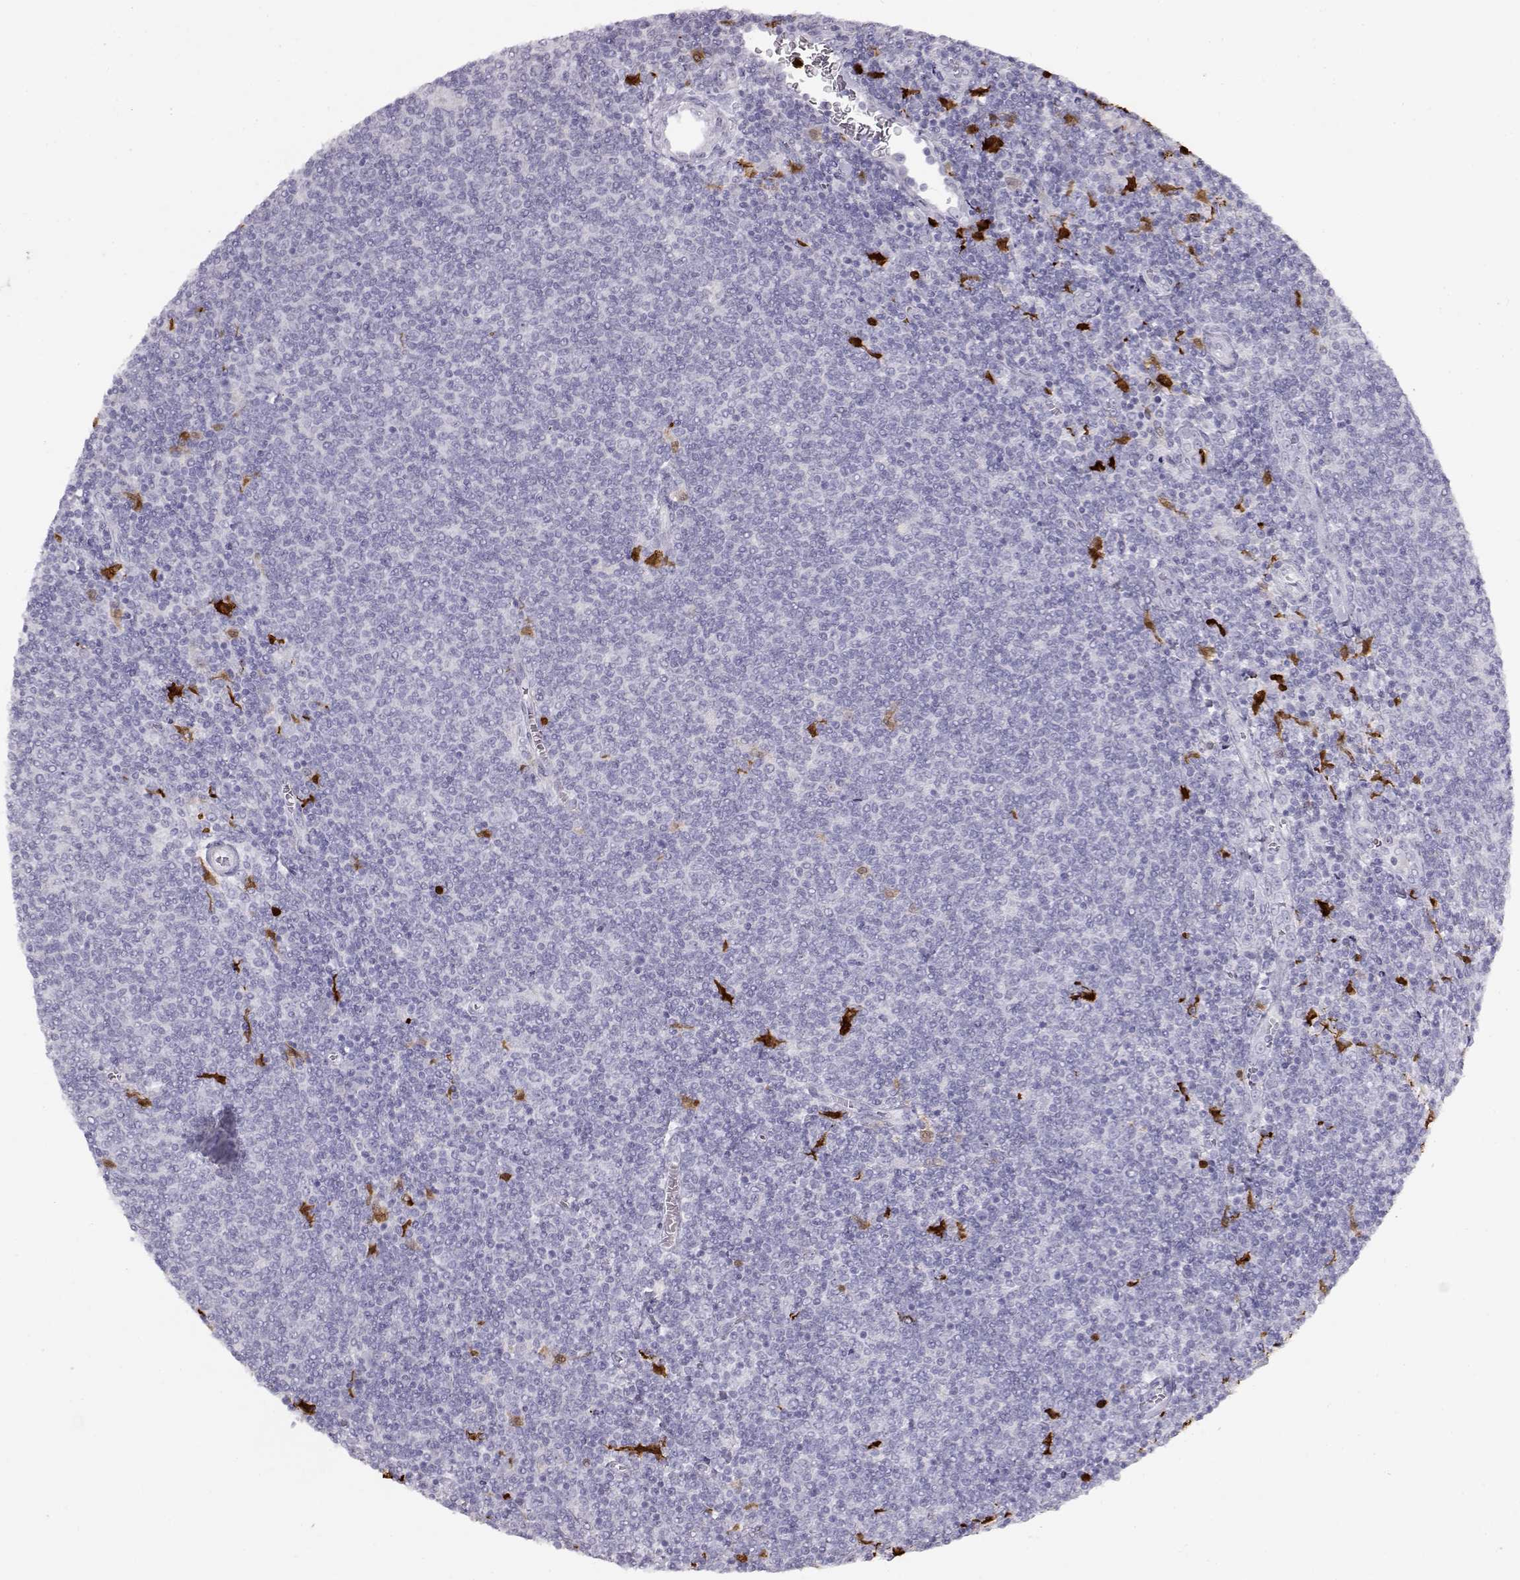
{"staining": {"intensity": "negative", "quantity": "none", "location": "none"}, "tissue": "lymphoma", "cell_type": "Tumor cells", "image_type": "cancer", "snomed": [{"axis": "morphology", "description": "Malignant lymphoma, non-Hodgkin's type, Low grade"}, {"axis": "topography", "description": "Lymph node"}], "caption": "A histopathology image of low-grade malignant lymphoma, non-Hodgkin's type stained for a protein demonstrates no brown staining in tumor cells.", "gene": "S100B", "patient": {"sex": "male", "age": 52}}